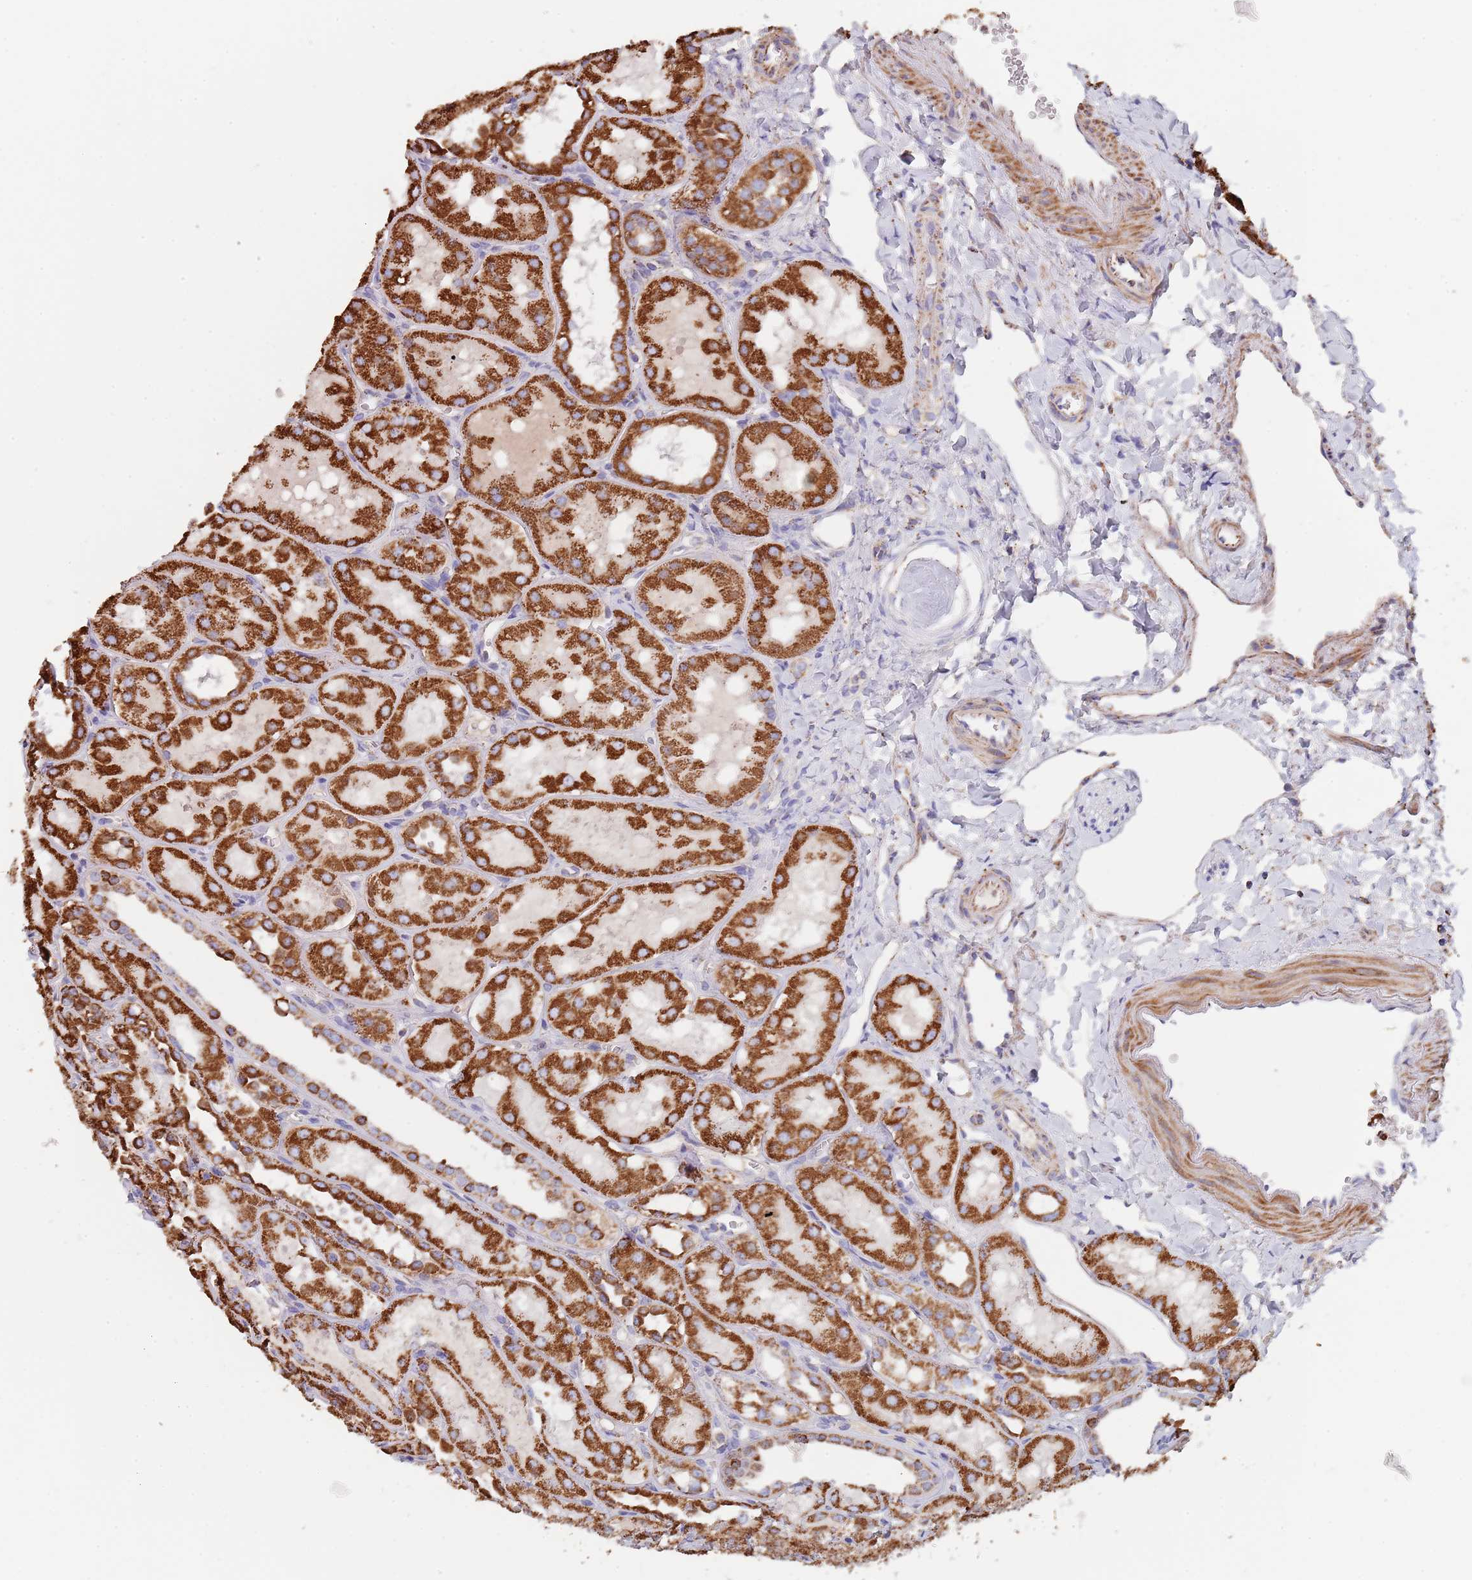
{"staining": {"intensity": "moderate", "quantity": "<25%", "location": "cytoplasmic/membranous"}, "tissue": "kidney", "cell_type": "Cells in glomeruli", "image_type": "normal", "snomed": [{"axis": "morphology", "description": "Normal tissue, NOS"}, {"axis": "topography", "description": "Kidney"}, {"axis": "topography", "description": "Urinary bladder"}], "caption": "Protein staining of unremarkable kidney demonstrates moderate cytoplasmic/membranous staining in about <25% of cells in glomeruli. (IHC, brightfield microscopy, high magnification).", "gene": "PGP", "patient": {"sex": "male", "age": 16}}